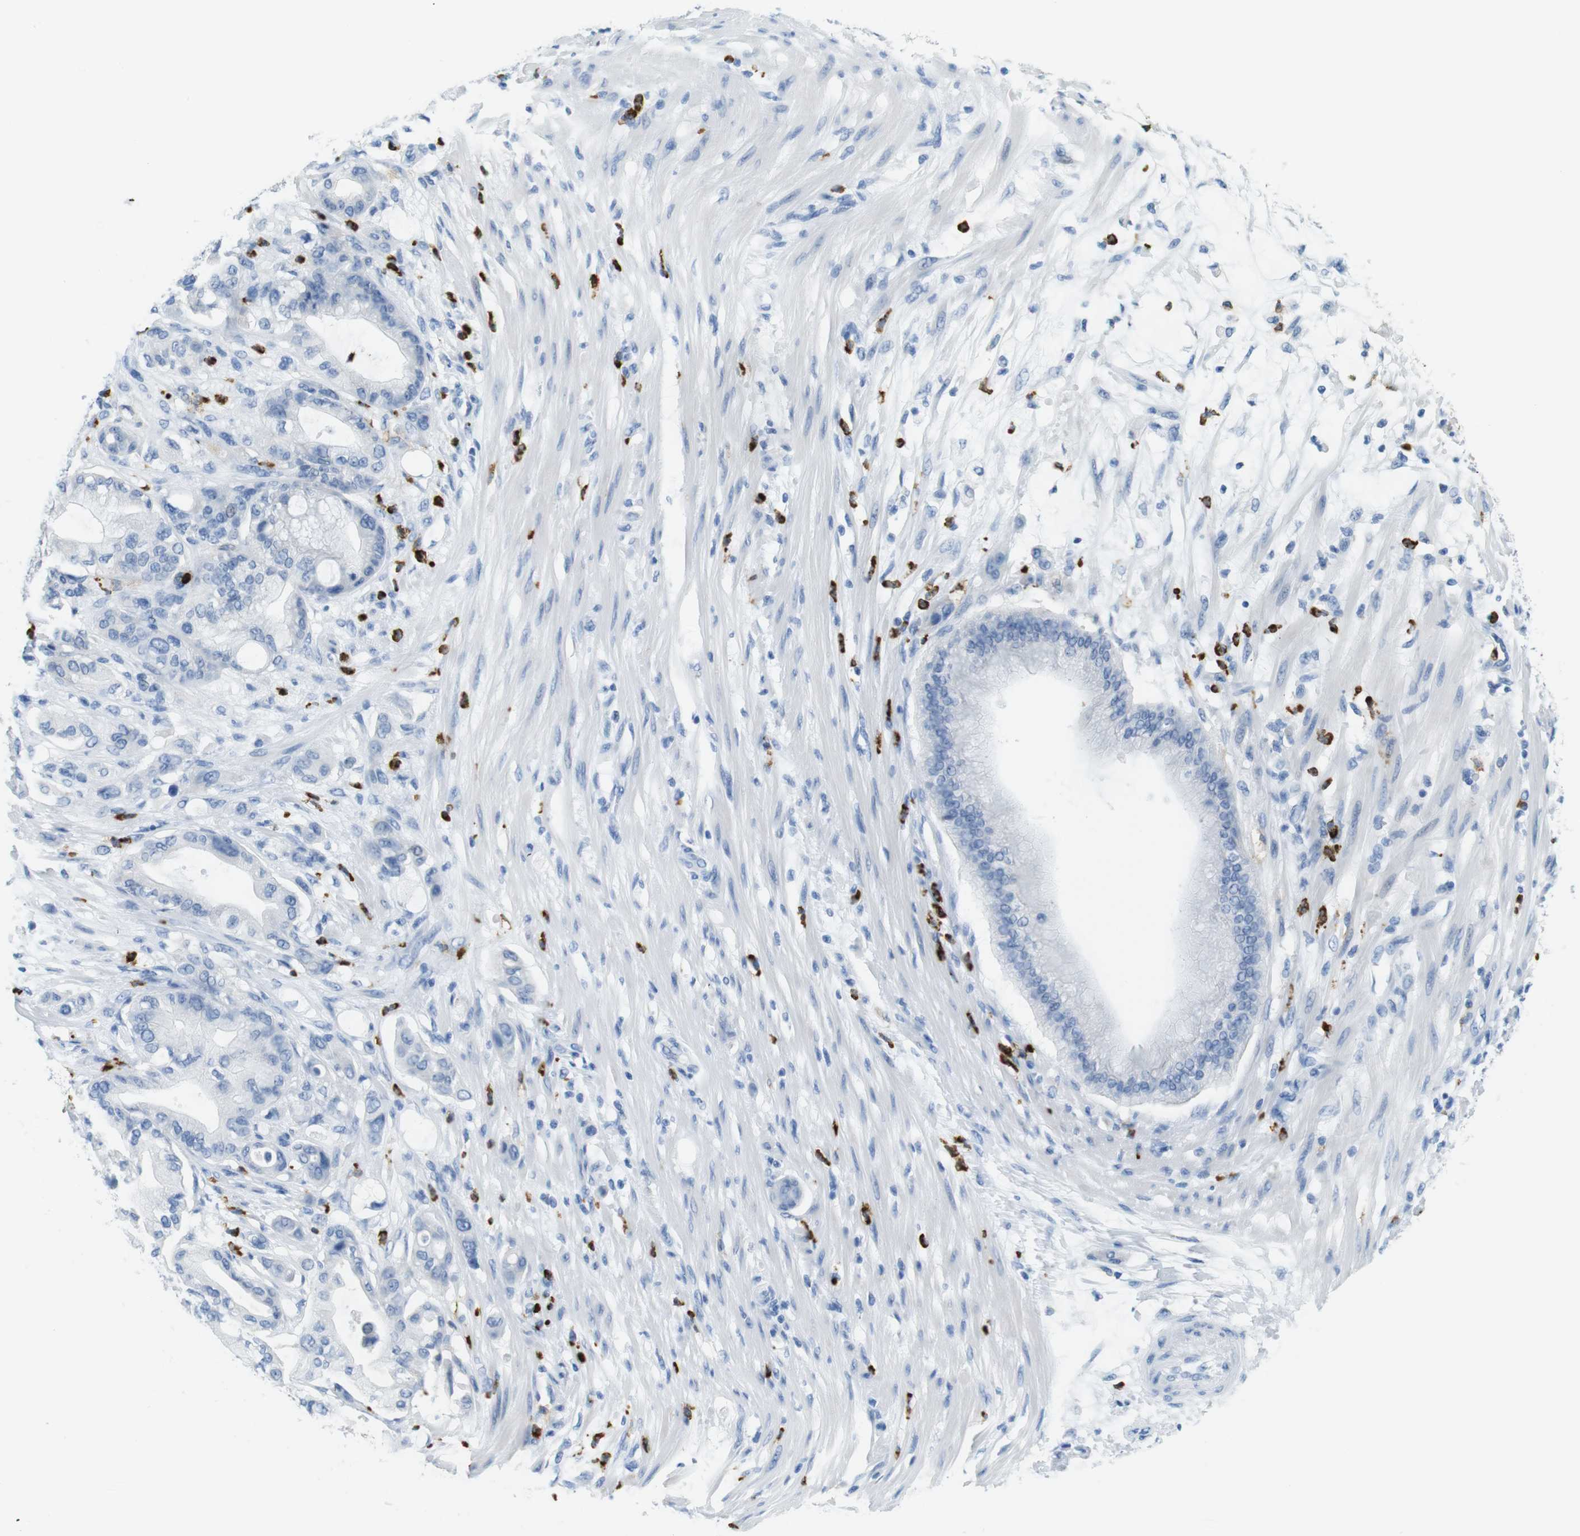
{"staining": {"intensity": "negative", "quantity": "none", "location": "none"}, "tissue": "pancreatic cancer", "cell_type": "Tumor cells", "image_type": "cancer", "snomed": [{"axis": "morphology", "description": "Adenocarcinoma, NOS"}, {"axis": "morphology", "description": "Adenocarcinoma, metastatic, NOS"}, {"axis": "topography", "description": "Lymph node"}, {"axis": "topography", "description": "Pancreas"}, {"axis": "topography", "description": "Duodenum"}], "caption": "IHC of pancreatic cancer (adenocarcinoma) reveals no positivity in tumor cells.", "gene": "MCEMP1", "patient": {"sex": "female", "age": 64}}